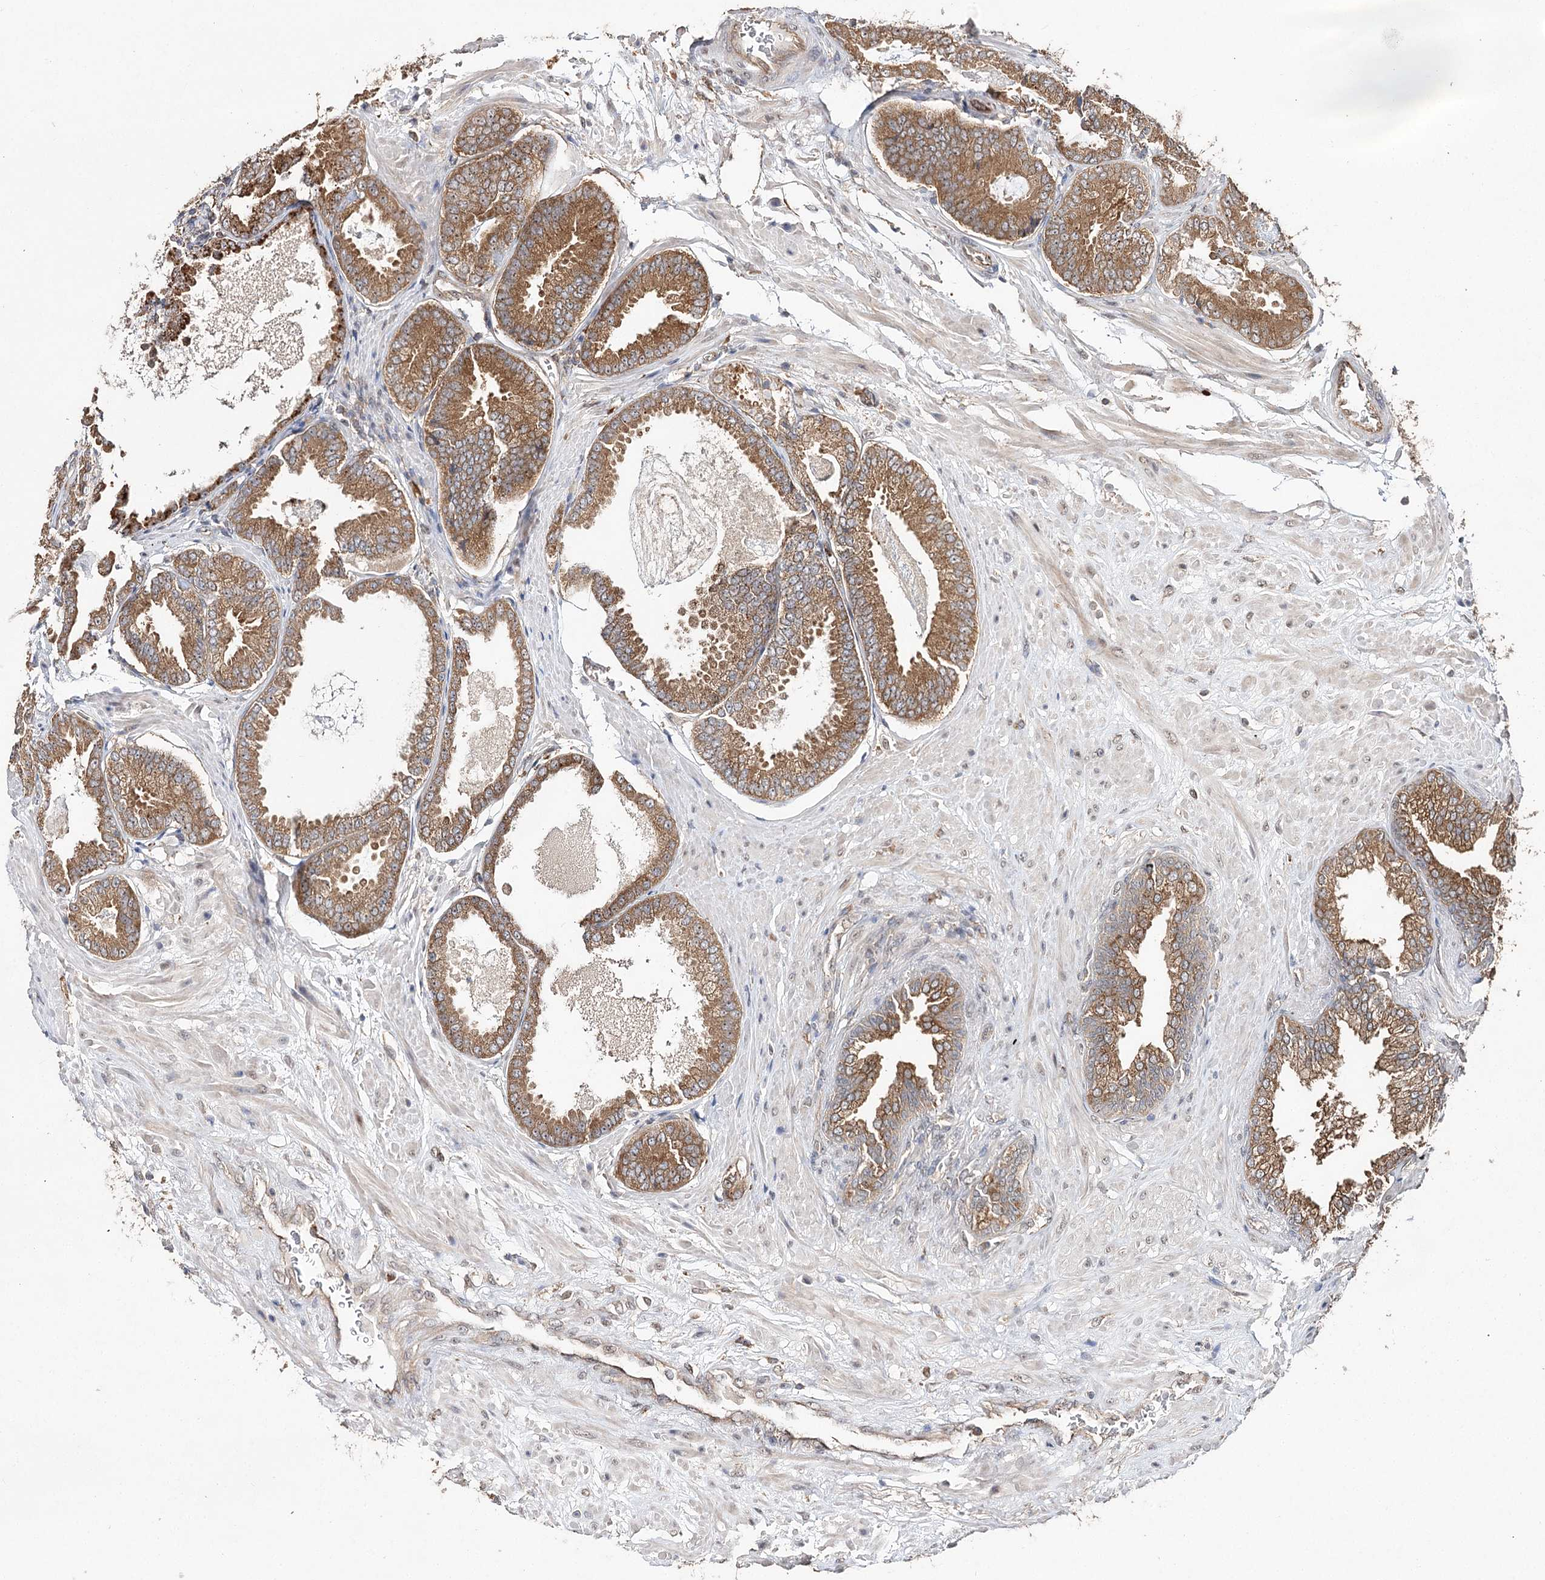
{"staining": {"intensity": "strong", "quantity": ">75%", "location": "cytoplasmic/membranous"}, "tissue": "prostate cancer", "cell_type": "Tumor cells", "image_type": "cancer", "snomed": [{"axis": "morphology", "description": "Adenocarcinoma, Low grade"}, {"axis": "topography", "description": "Prostate"}], "caption": "IHC of human prostate low-grade adenocarcinoma demonstrates high levels of strong cytoplasmic/membranous expression in about >75% of tumor cells.", "gene": "DMXL1", "patient": {"sex": "male", "age": 71}}